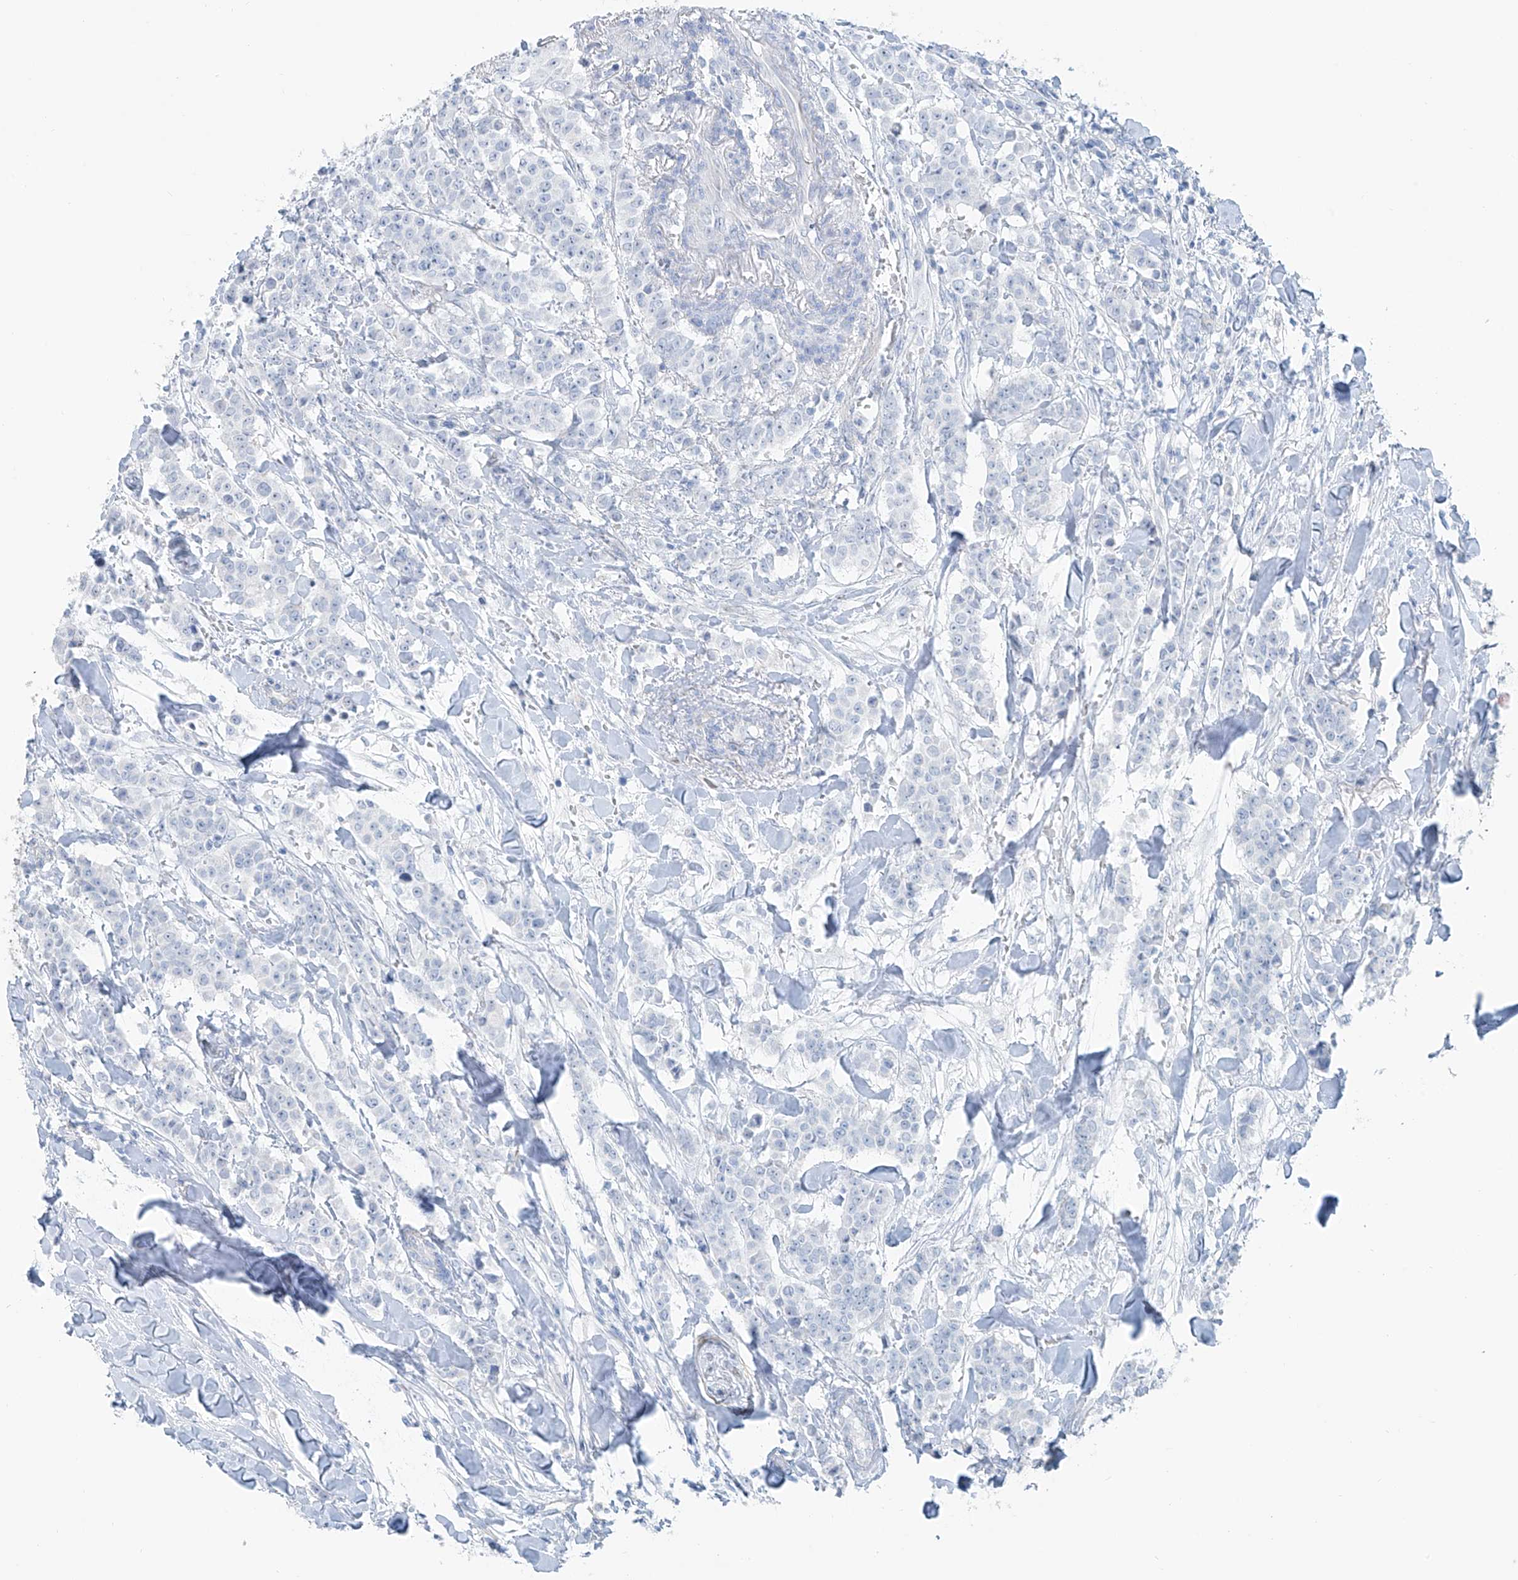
{"staining": {"intensity": "negative", "quantity": "none", "location": "none"}, "tissue": "breast cancer", "cell_type": "Tumor cells", "image_type": "cancer", "snomed": [{"axis": "morphology", "description": "Duct carcinoma"}, {"axis": "topography", "description": "Breast"}], "caption": "Tumor cells are negative for protein expression in human breast infiltrating ductal carcinoma. (Stains: DAB IHC with hematoxylin counter stain, Microscopy: brightfield microscopy at high magnification).", "gene": "TUBE1", "patient": {"sex": "female", "age": 40}}